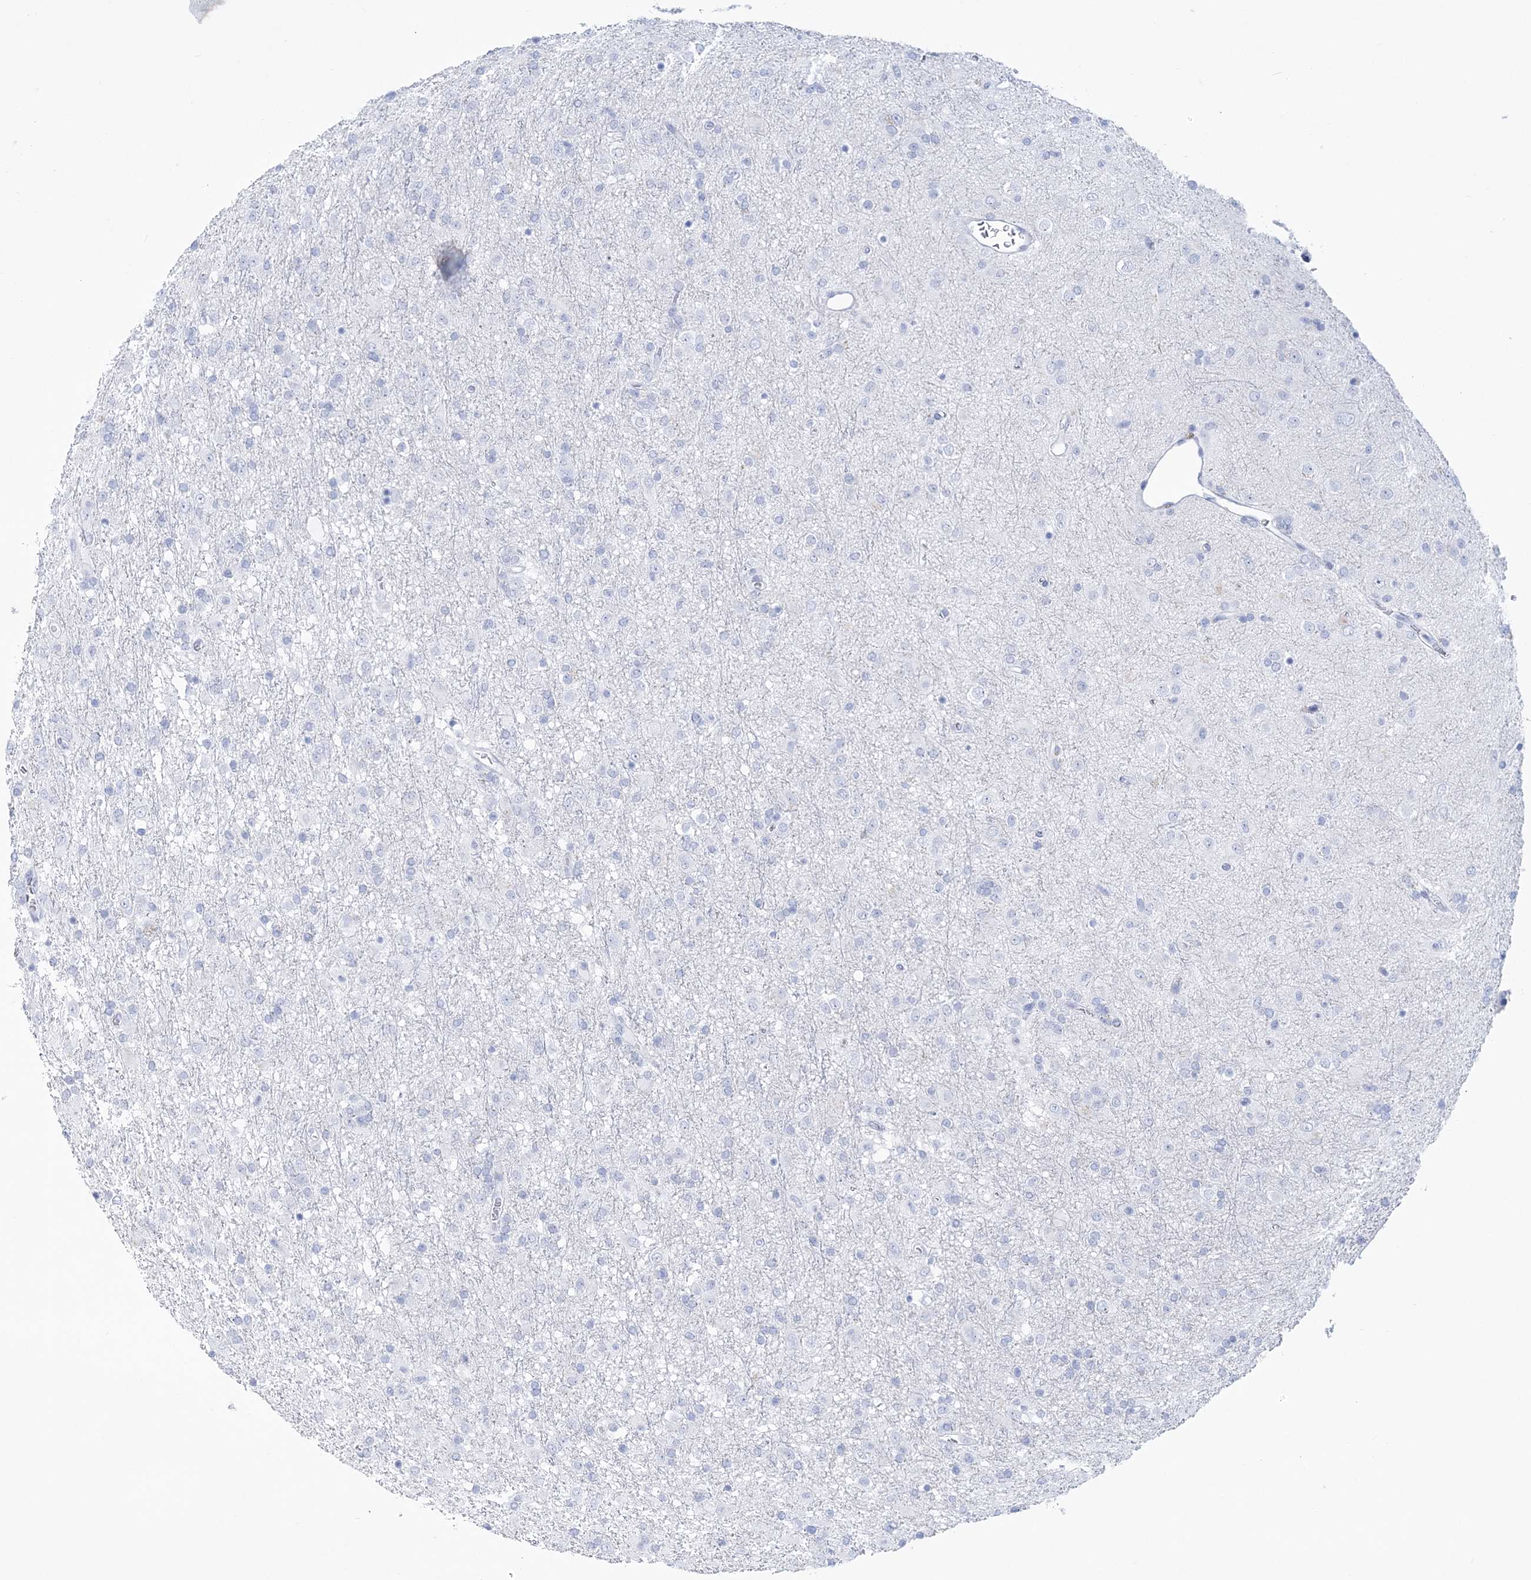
{"staining": {"intensity": "negative", "quantity": "none", "location": "none"}, "tissue": "glioma", "cell_type": "Tumor cells", "image_type": "cancer", "snomed": [{"axis": "morphology", "description": "Glioma, malignant, Low grade"}, {"axis": "topography", "description": "Brain"}], "caption": "Tumor cells show no significant protein expression in malignant glioma (low-grade). (DAB (3,3'-diaminobenzidine) immunohistochemistry with hematoxylin counter stain).", "gene": "RBP2", "patient": {"sex": "male", "age": 65}}